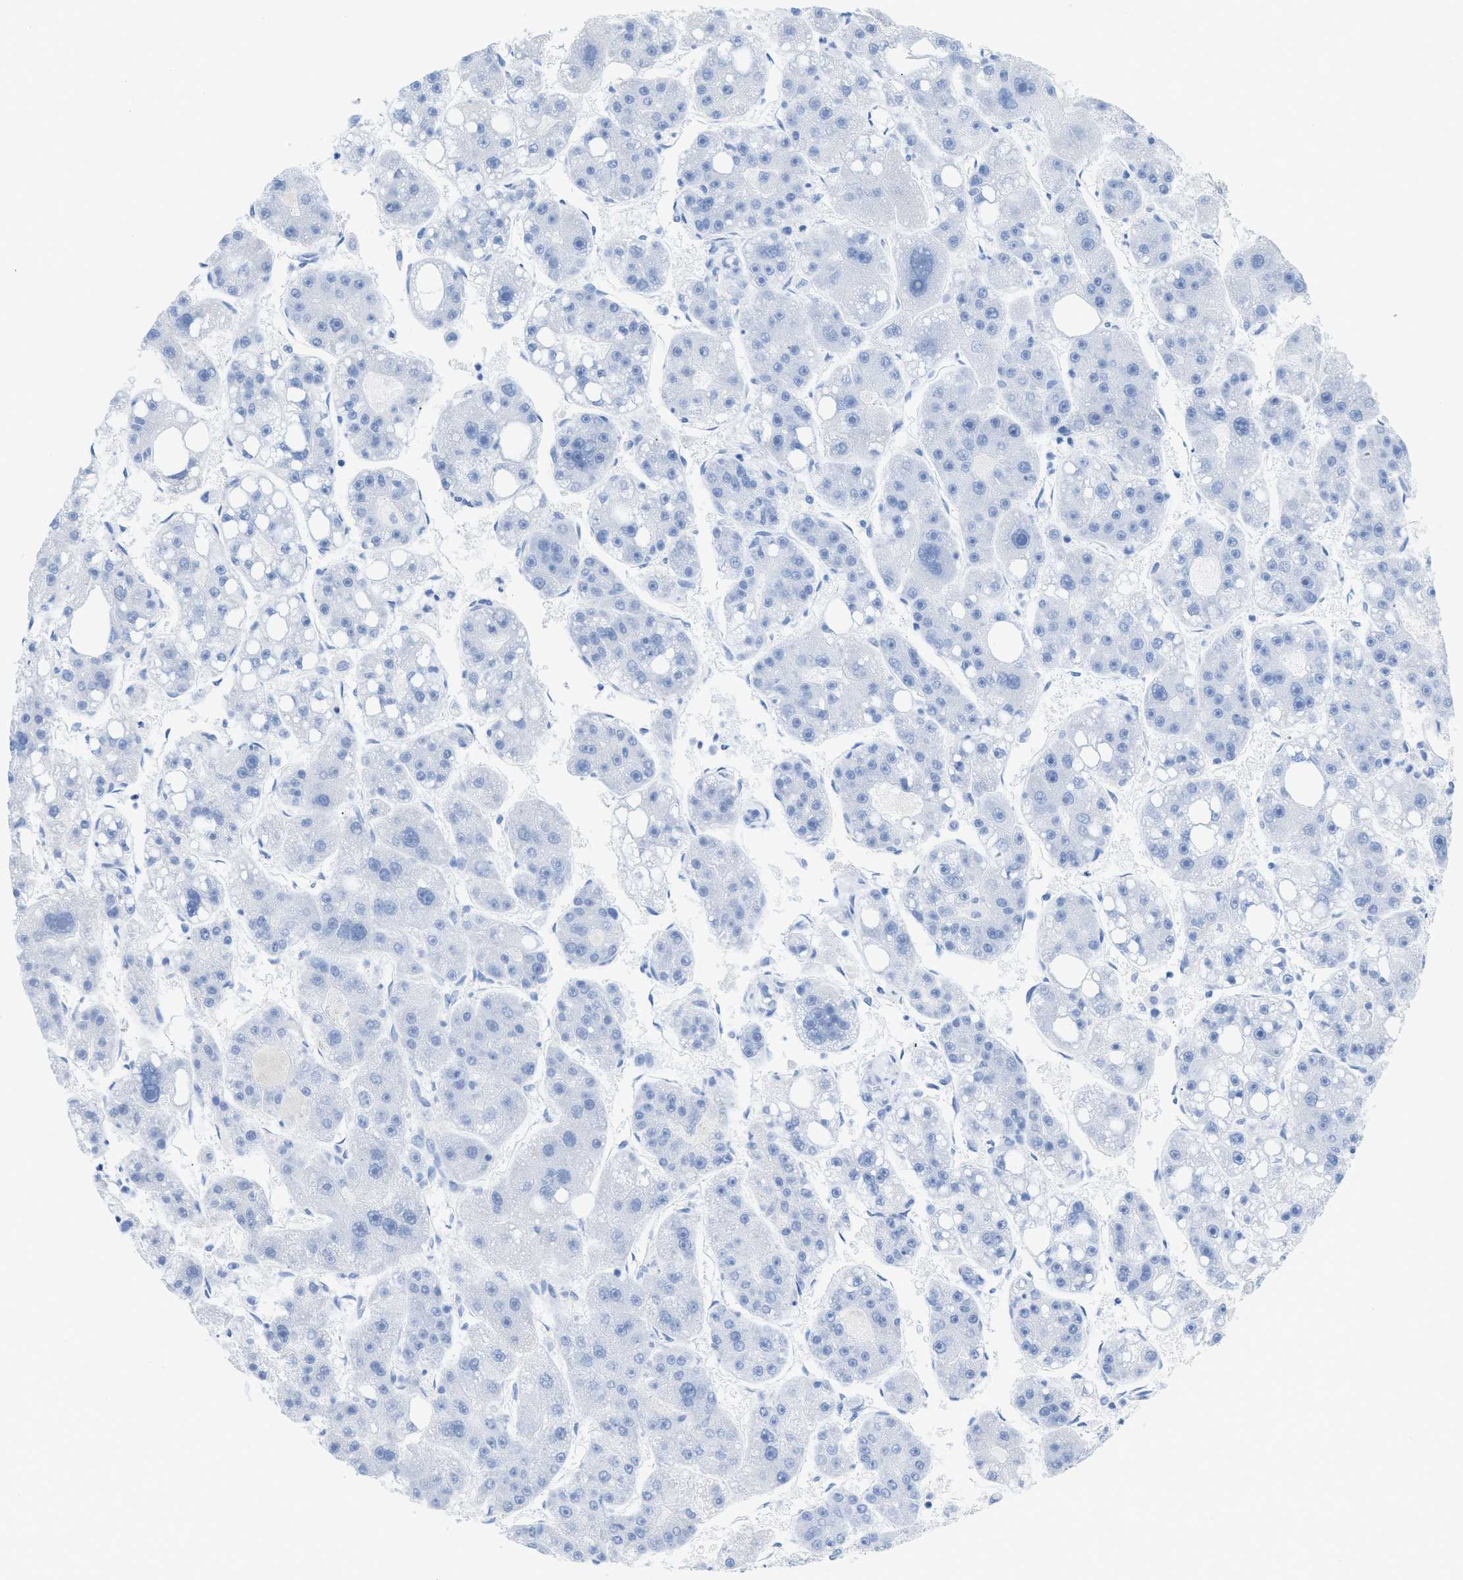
{"staining": {"intensity": "negative", "quantity": "none", "location": "none"}, "tissue": "liver cancer", "cell_type": "Tumor cells", "image_type": "cancer", "snomed": [{"axis": "morphology", "description": "Carcinoma, Hepatocellular, NOS"}, {"axis": "topography", "description": "Liver"}], "caption": "A micrograph of hepatocellular carcinoma (liver) stained for a protein displays no brown staining in tumor cells. (DAB immunohistochemistry (IHC) with hematoxylin counter stain).", "gene": "ANKFN1", "patient": {"sex": "female", "age": 61}}